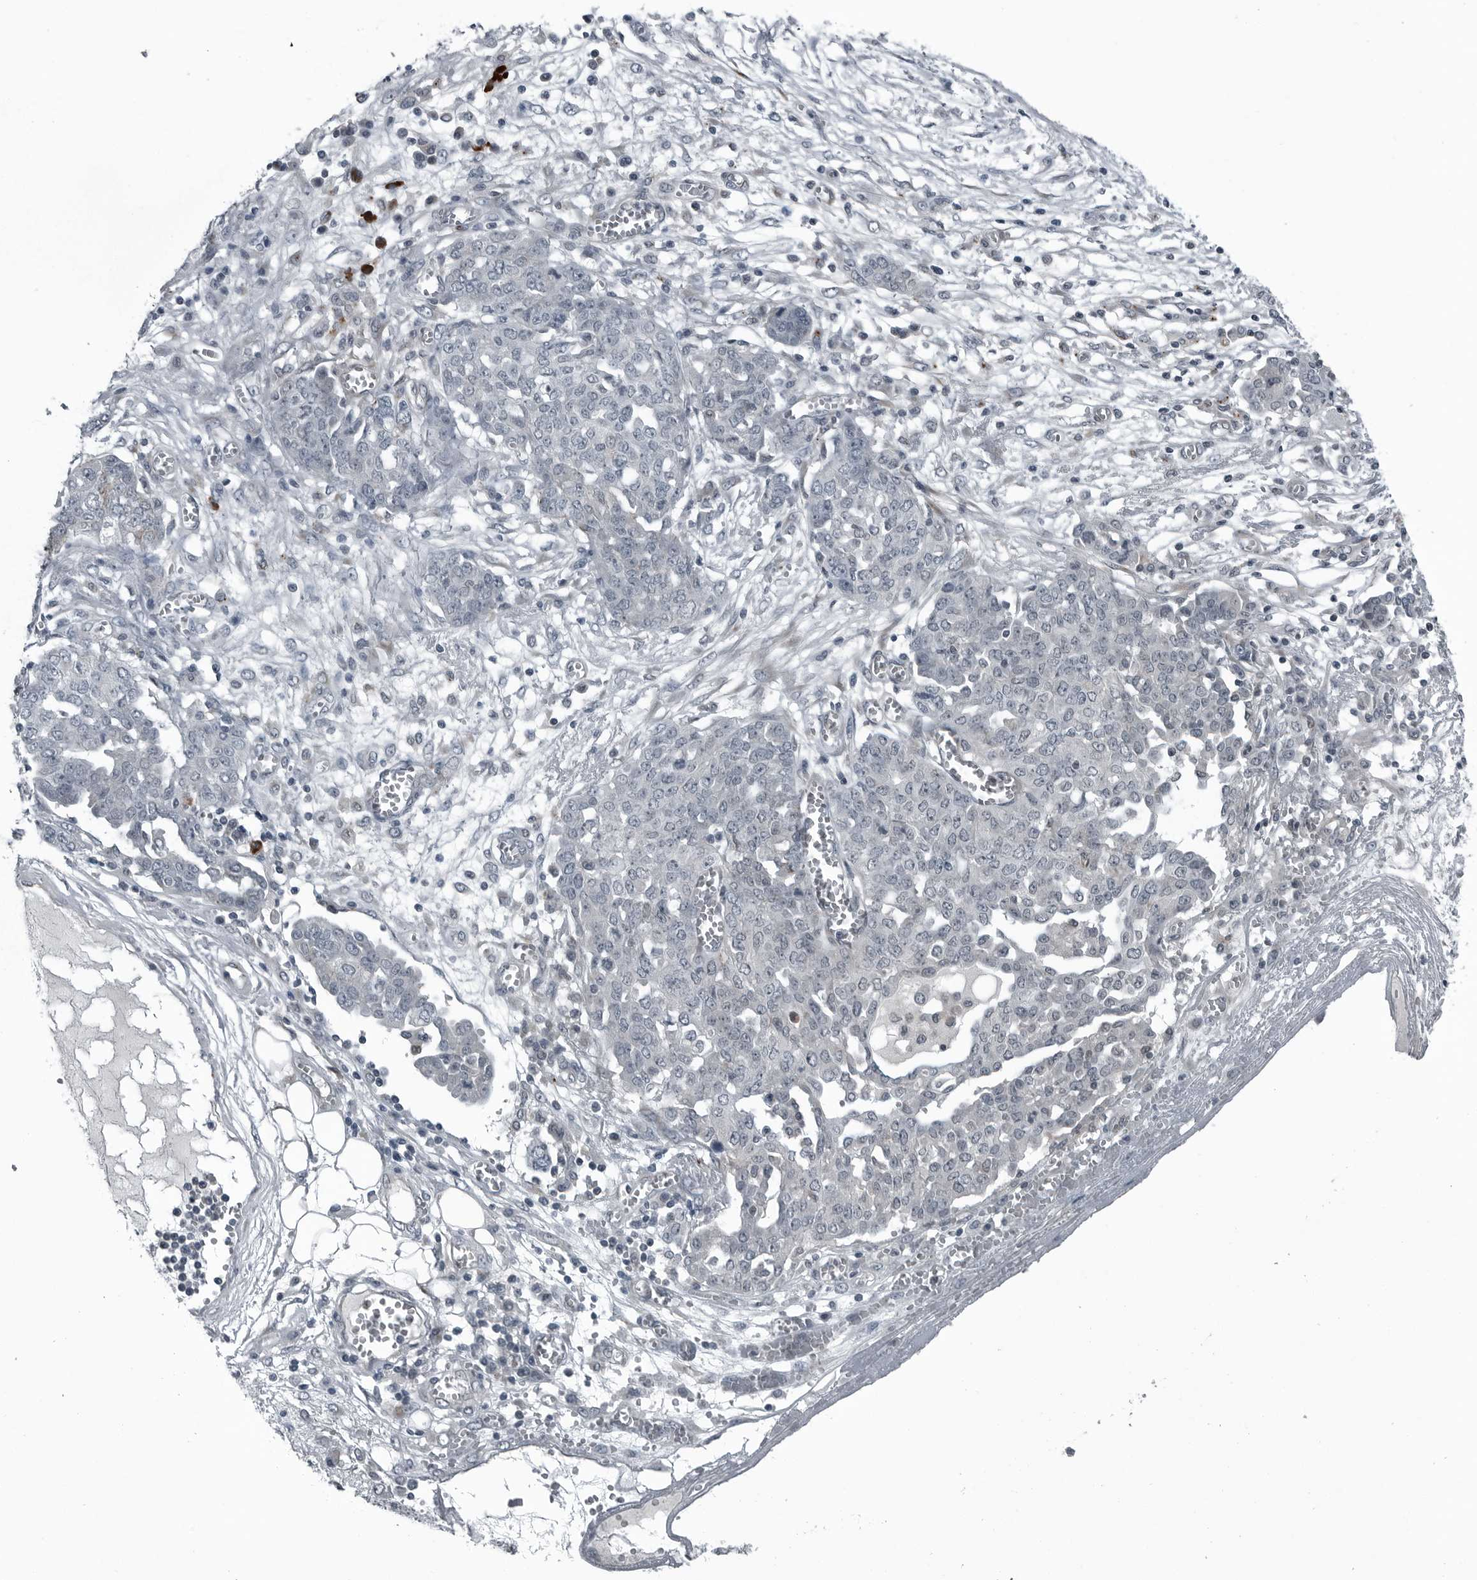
{"staining": {"intensity": "negative", "quantity": "none", "location": "none"}, "tissue": "ovarian cancer", "cell_type": "Tumor cells", "image_type": "cancer", "snomed": [{"axis": "morphology", "description": "Cystadenocarcinoma, serous, NOS"}, {"axis": "topography", "description": "Soft tissue"}, {"axis": "topography", "description": "Ovary"}], "caption": "This is an immunohistochemistry (IHC) photomicrograph of human ovarian serous cystadenocarcinoma. There is no staining in tumor cells.", "gene": "GAK", "patient": {"sex": "female", "age": 57}}